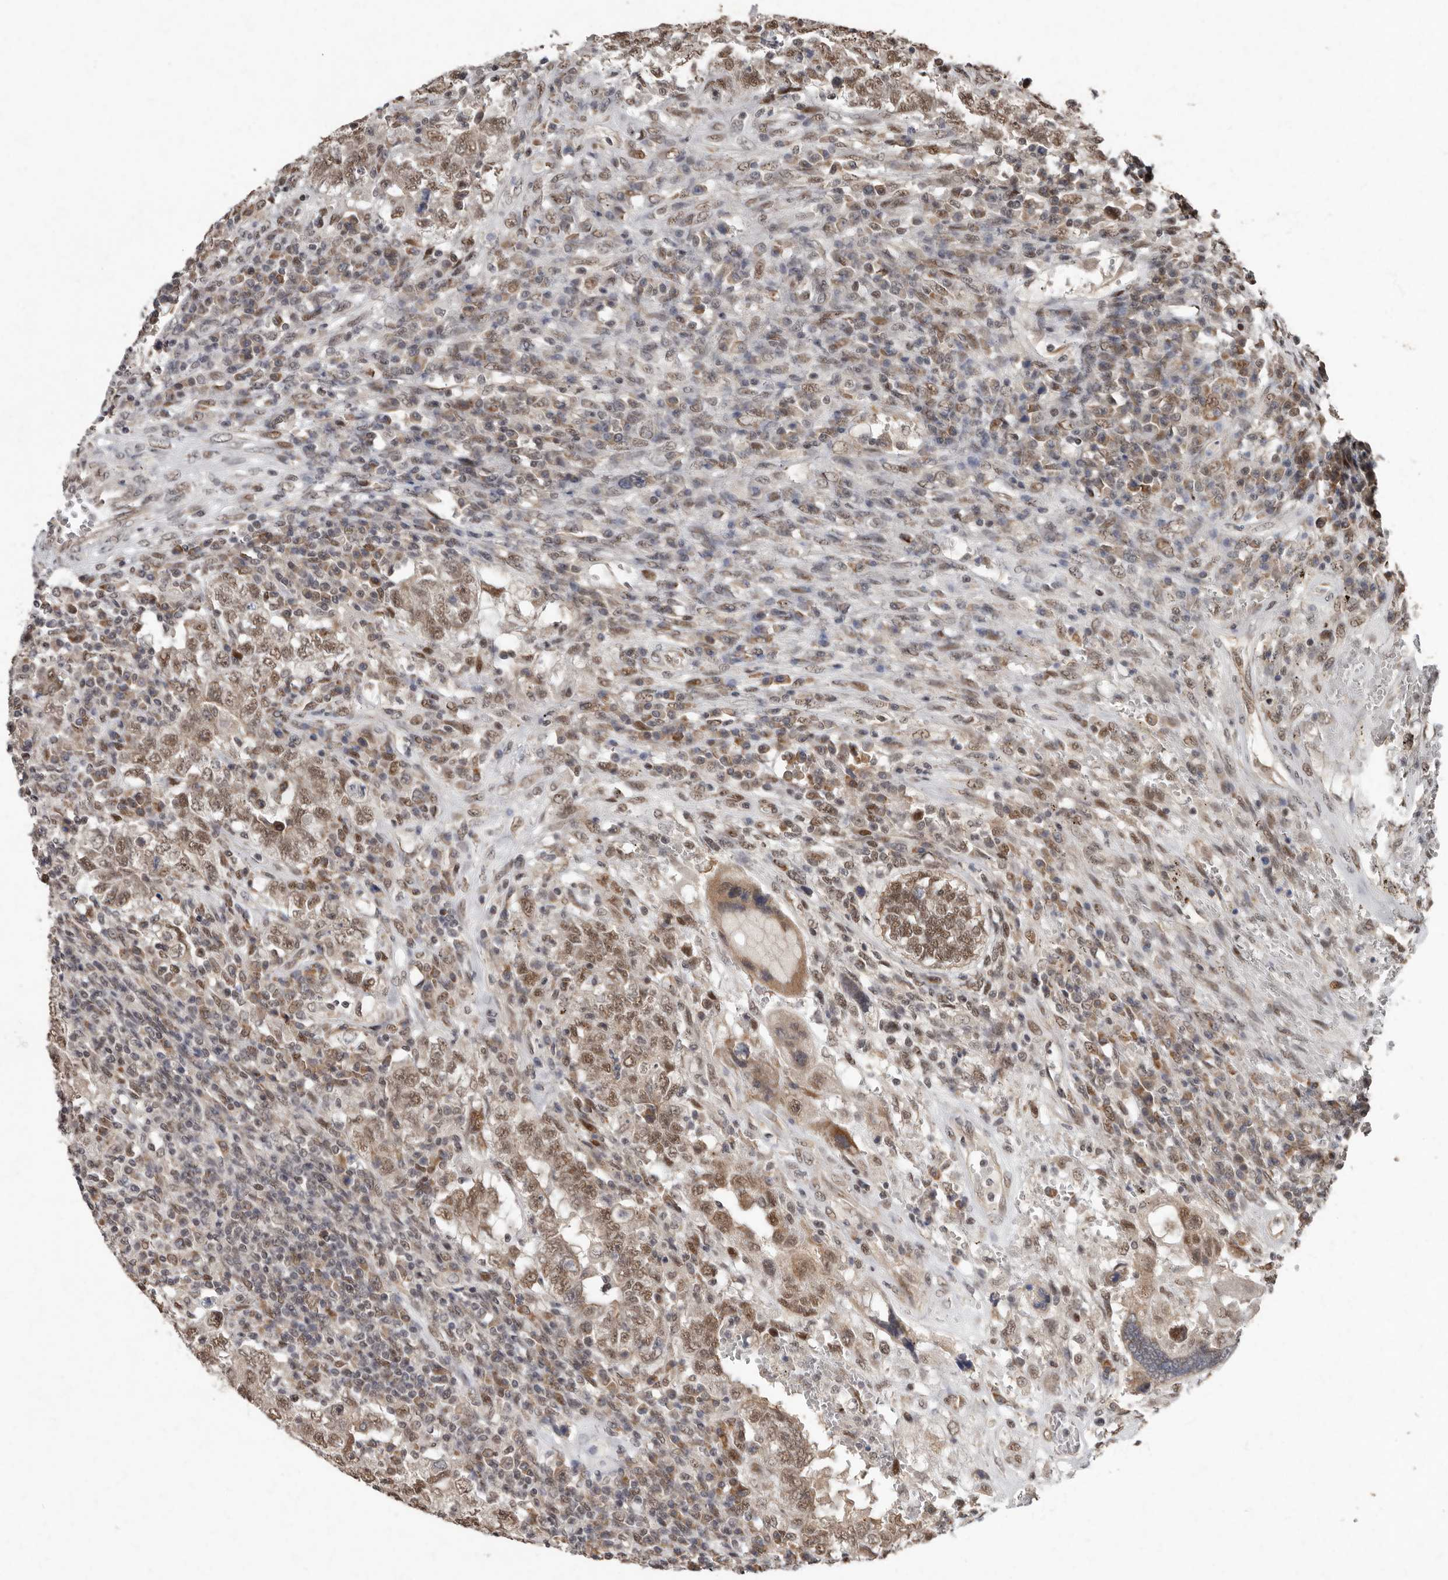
{"staining": {"intensity": "moderate", "quantity": ">75%", "location": "cytoplasmic/membranous,nuclear"}, "tissue": "testis cancer", "cell_type": "Tumor cells", "image_type": "cancer", "snomed": [{"axis": "morphology", "description": "Carcinoma, Embryonal, NOS"}, {"axis": "topography", "description": "Testis"}], "caption": "DAB (3,3'-diaminobenzidine) immunohistochemical staining of human testis cancer (embryonal carcinoma) reveals moderate cytoplasmic/membranous and nuclear protein staining in approximately >75% of tumor cells. (IHC, brightfield microscopy, high magnification).", "gene": "LRGUK", "patient": {"sex": "male", "age": 26}}